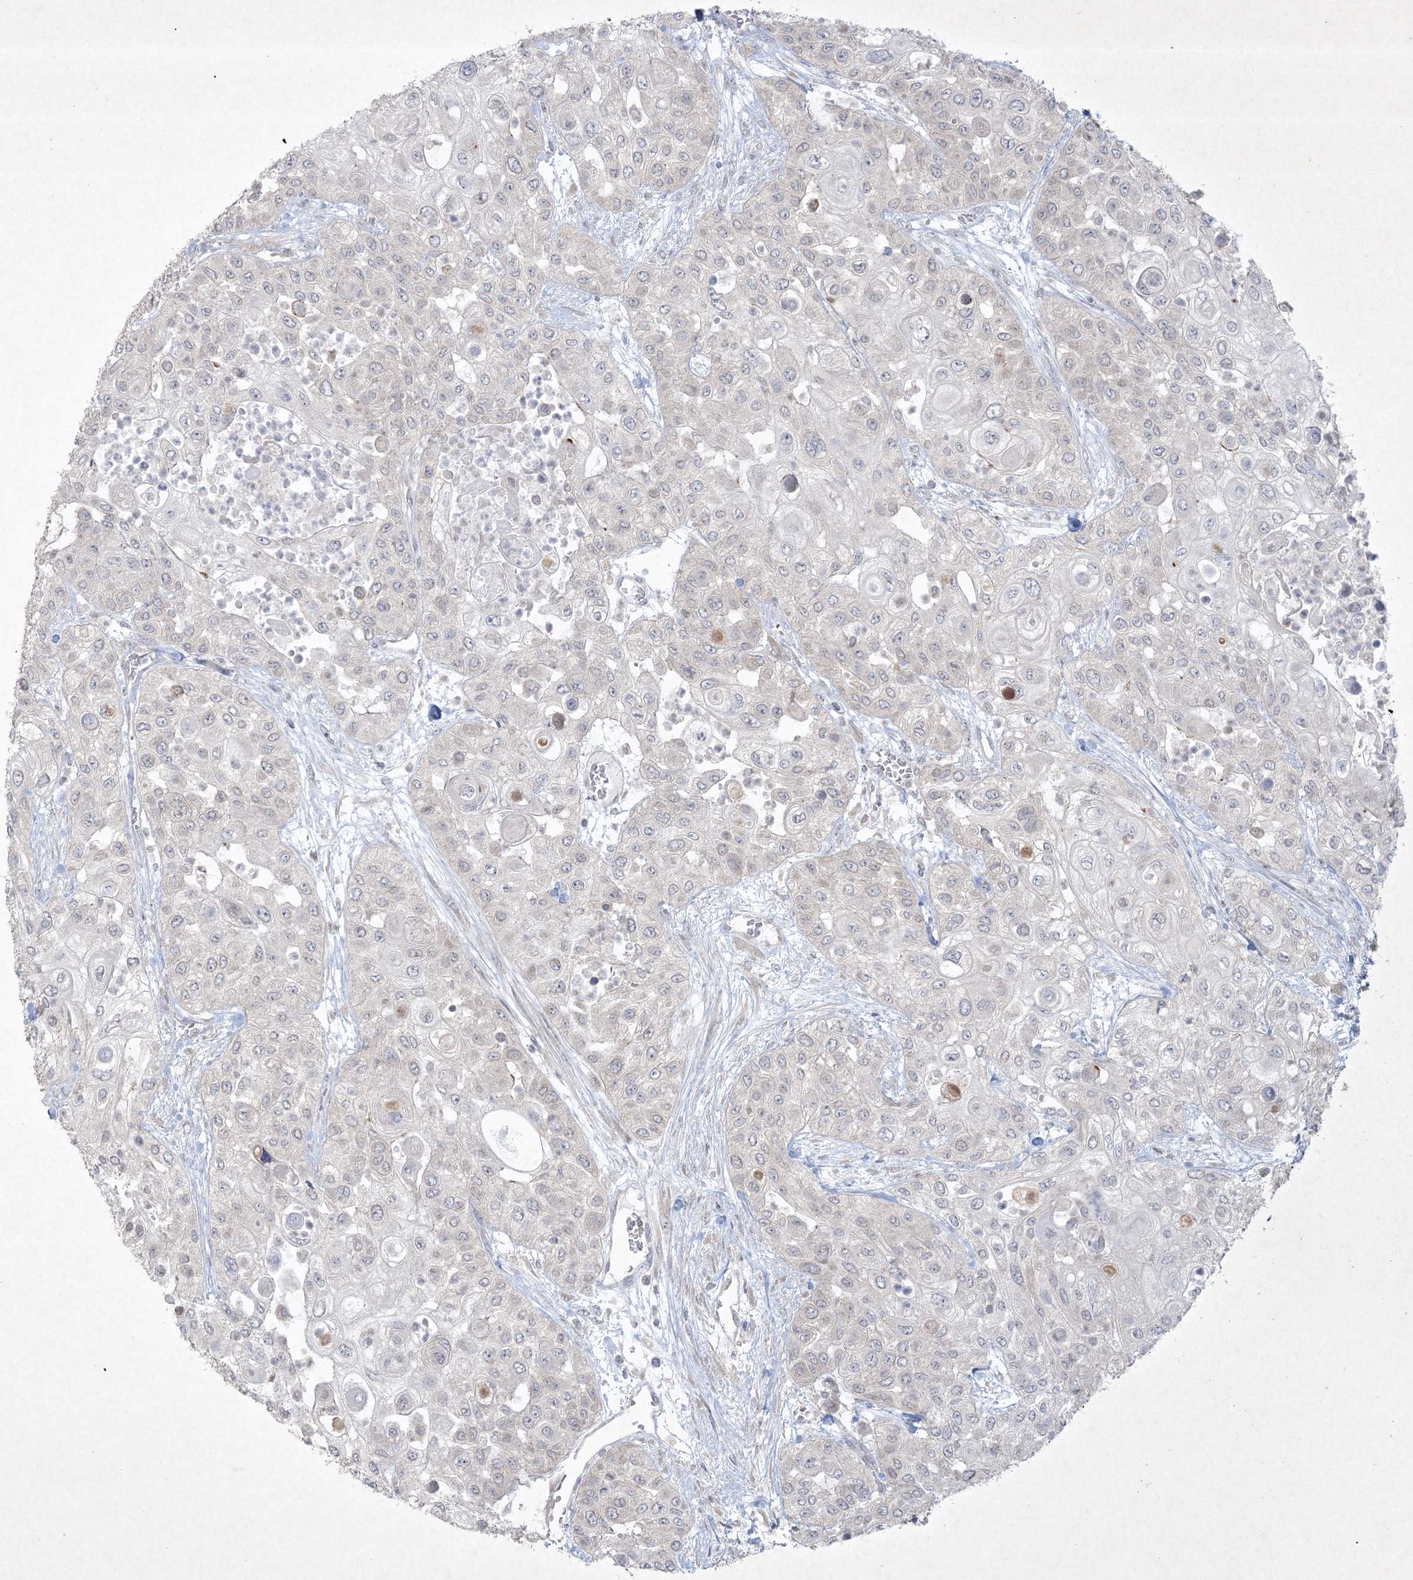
{"staining": {"intensity": "negative", "quantity": "none", "location": "none"}, "tissue": "urothelial cancer", "cell_type": "Tumor cells", "image_type": "cancer", "snomed": [{"axis": "morphology", "description": "Urothelial carcinoma, High grade"}, {"axis": "topography", "description": "Urinary bladder"}], "caption": "Histopathology image shows no protein staining in tumor cells of urothelial cancer tissue.", "gene": "NRBP2", "patient": {"sex": "female", "age": 79}}